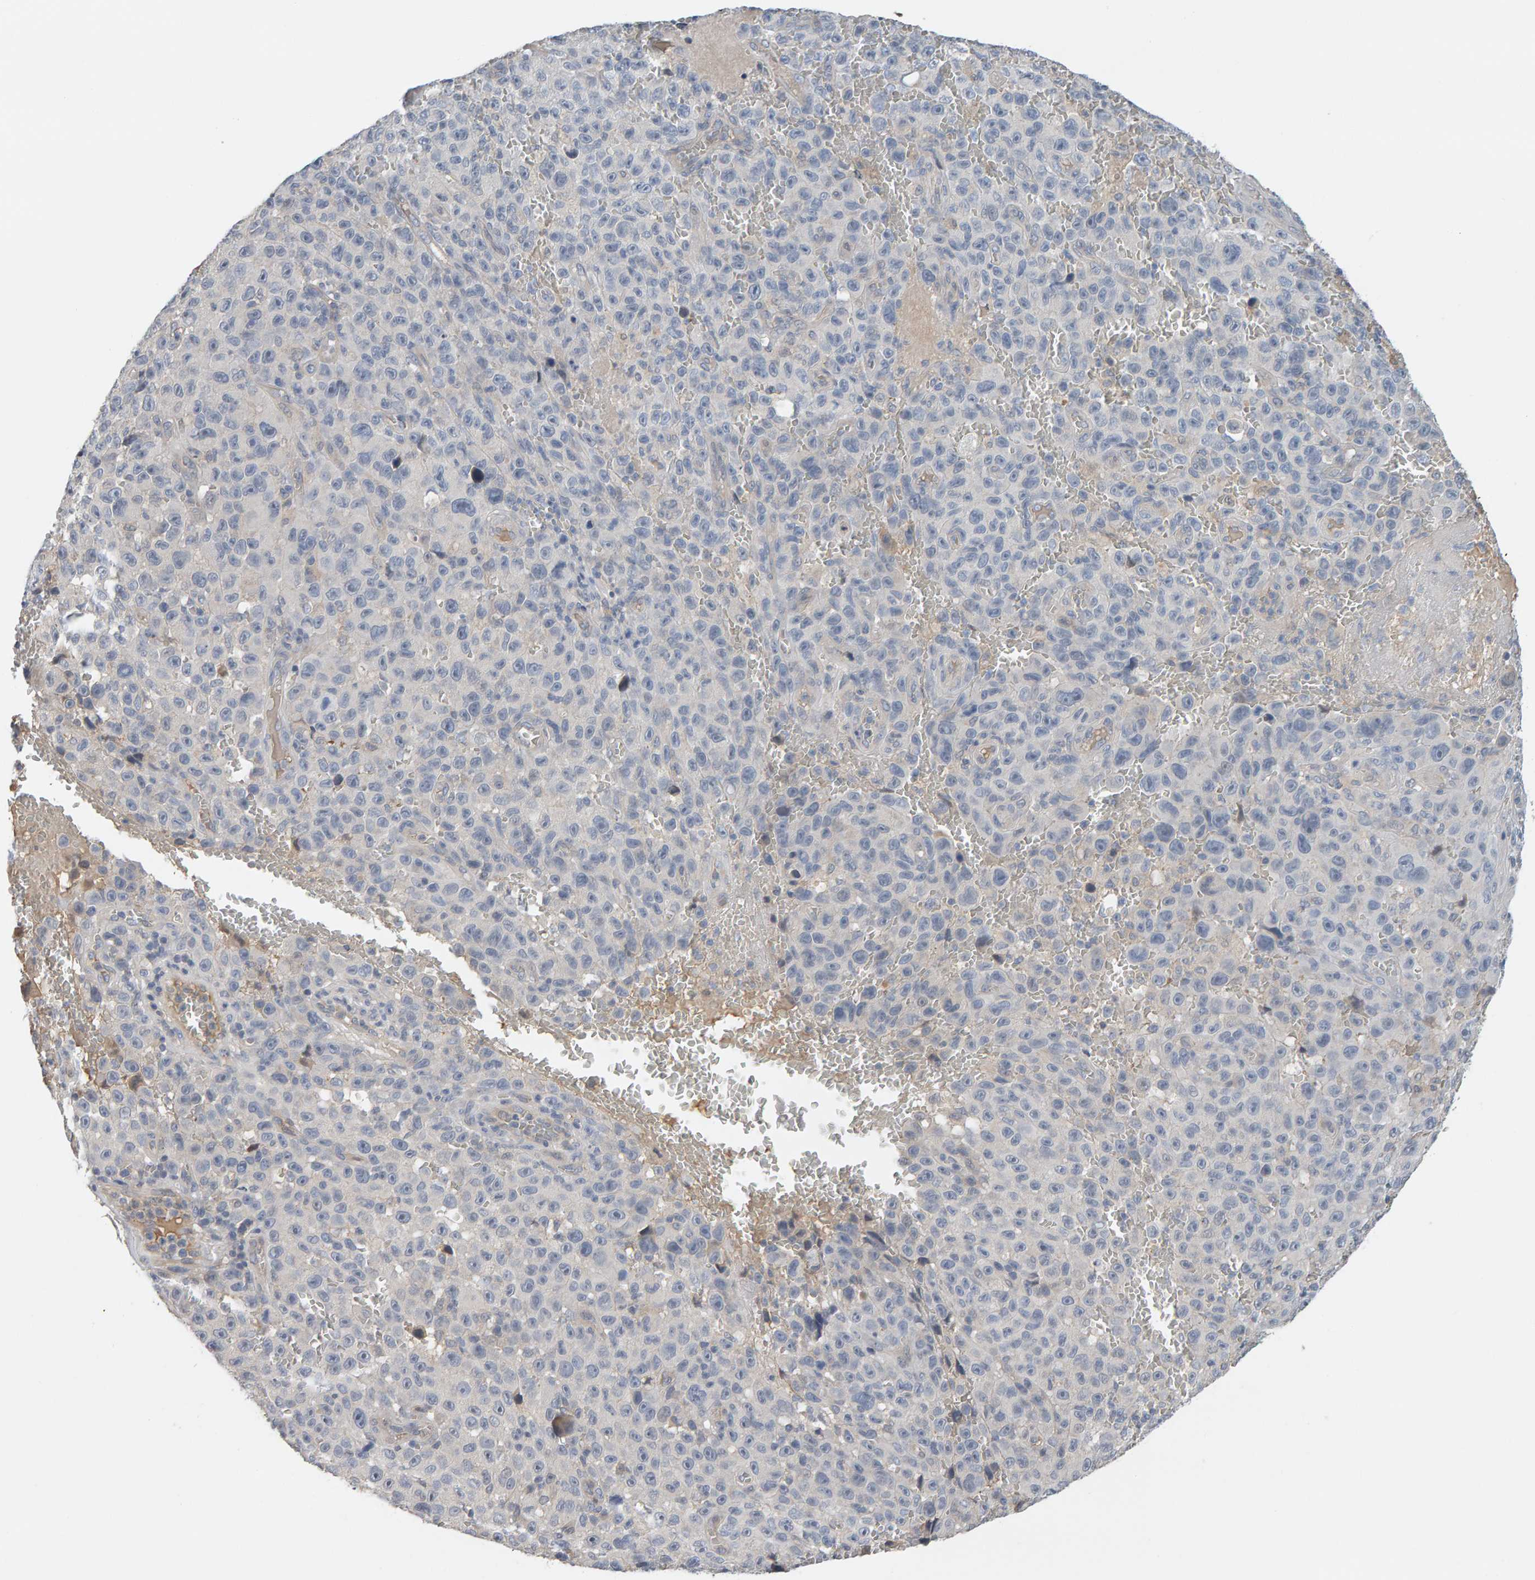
{"staining": {"intensity": "negative", "quantity": "none", "location": "none"}, "tissue": "melanoma", "cell_type": "Tumor cells", "image_type": "cancer", "snomed": [{"axis": "morphology", "description": "Malignant melanoma, NOS"}, {"axis": "topography", "description": "Skin"}], "caption": "This is a photomicrograph of IHC staining of melanoma, which shows no positivity in tumor cells.", "gene": "GFUS", "patient": {"sex": "female", "age": 82}}